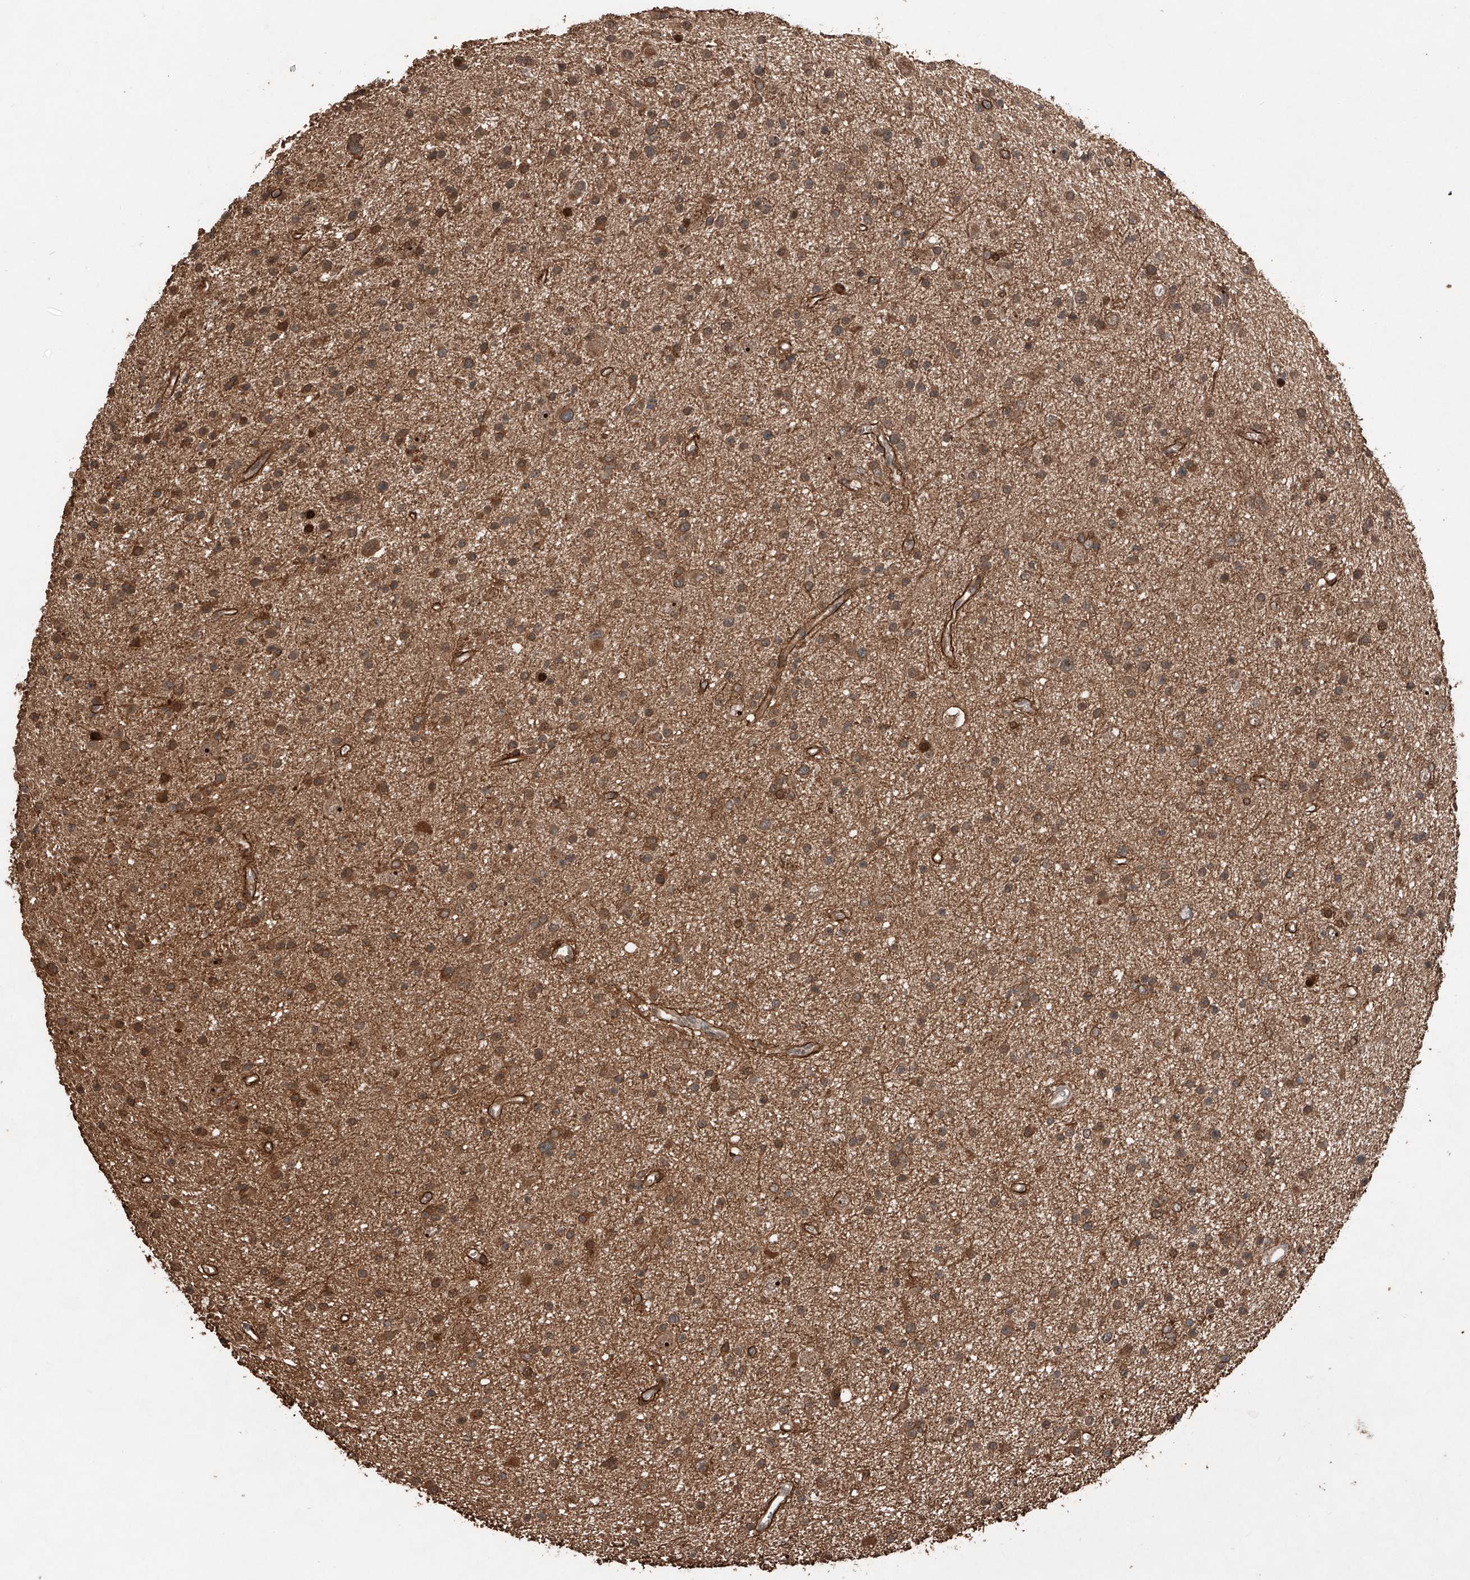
{"staining": {"intensity": "moderate", "quantity": ">75%", "location": "cytoplasmic/membranous"}, "tissue": "glioma", "cell_type": "Tumor cells", "image_type": "cancer", "snomed": [{"axis": "morphology", "description": "Glioma, malignant, Low grade"}, {"axis": "topography", "description": "Cerebral cortex"}], "caption": "About >75% of tumor cells in glioma reveal moderate cytoplasmic/membranous protein expression as visualized by brown immunohistochemical staining.", "gene": "RMND1", "patient": {"sex": "female", "age": 39}}